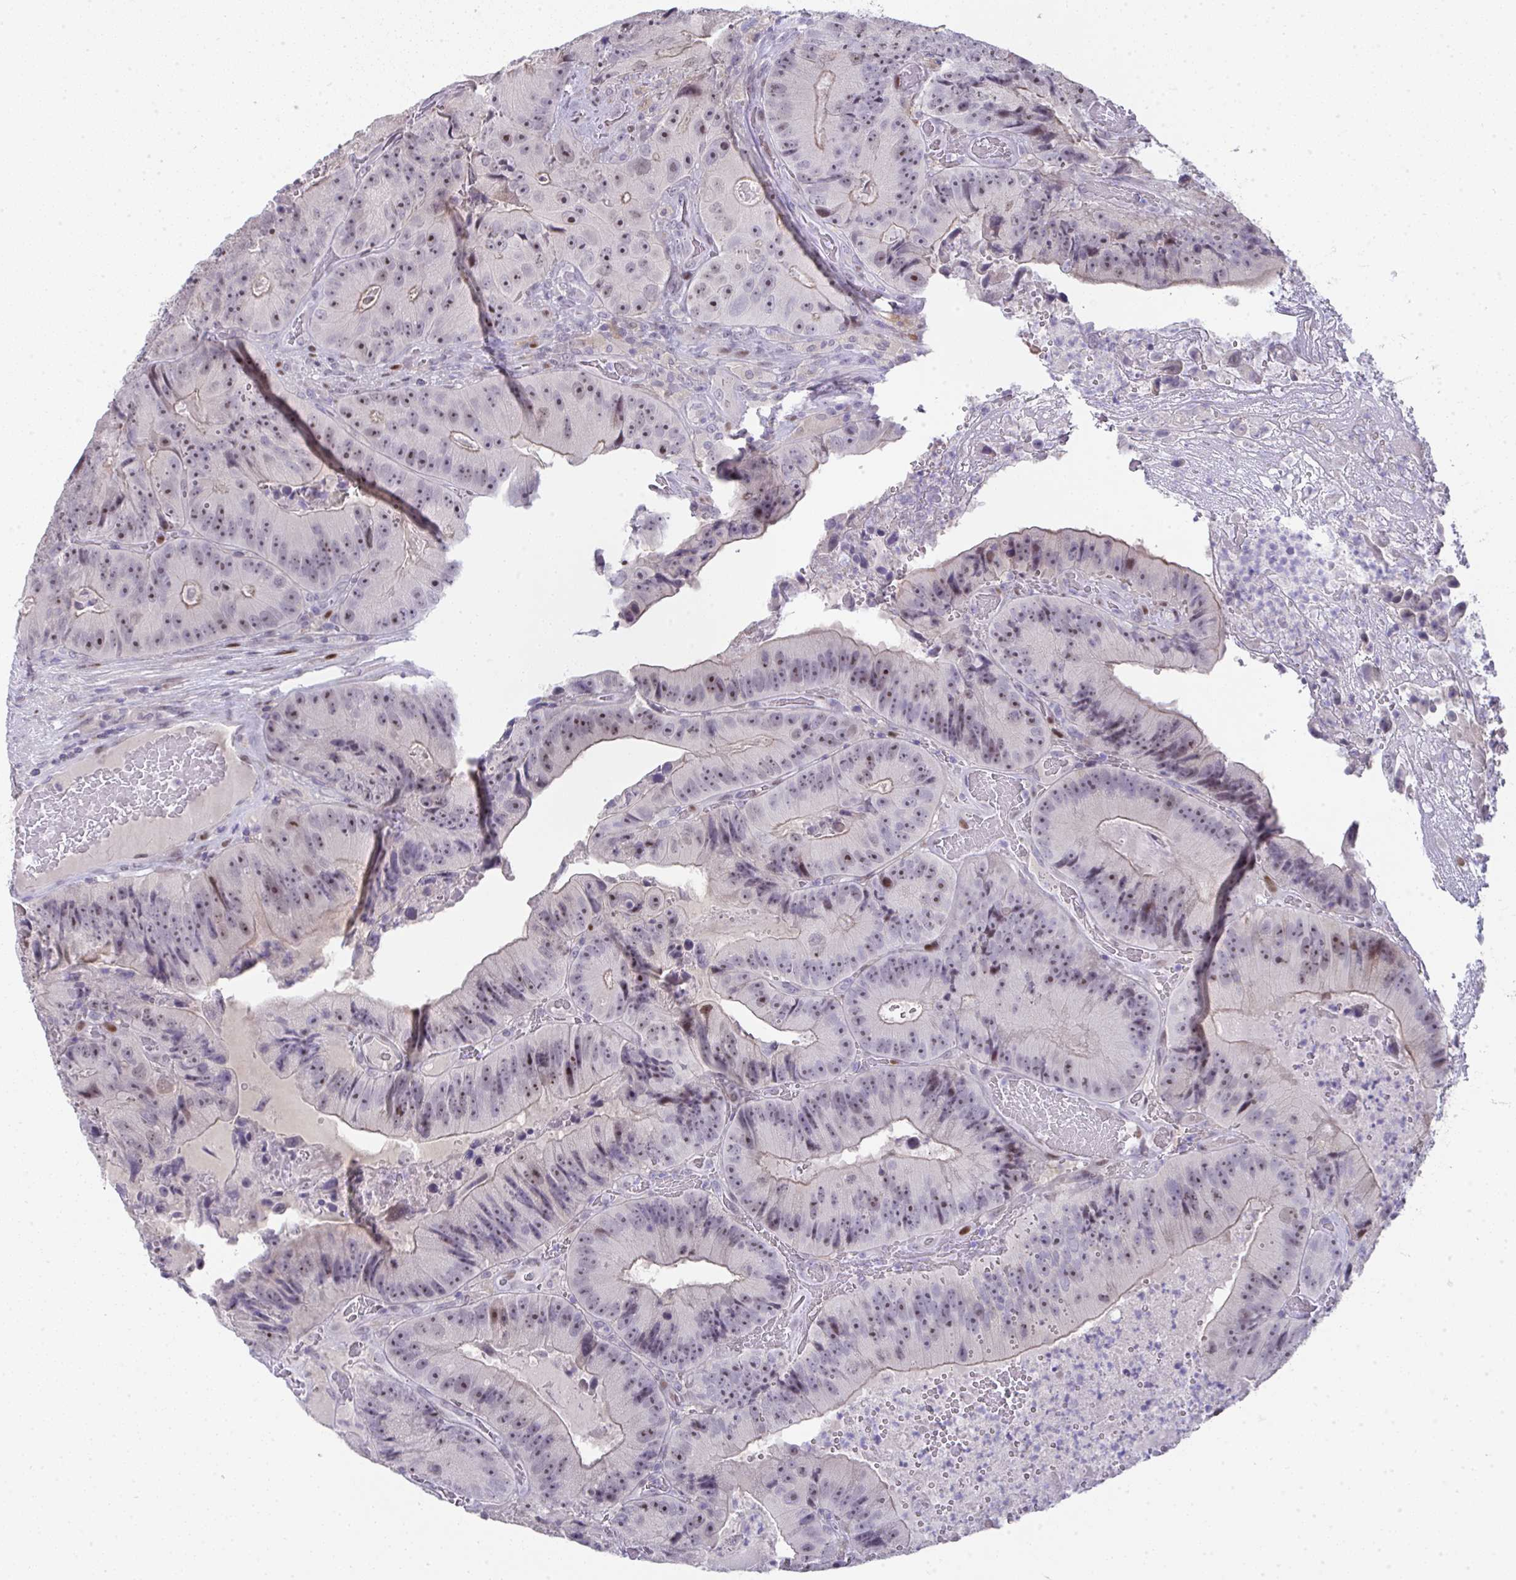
{"staining": {"intensity": "moderate", "quantity": "<25%", "location": "nuclear"}, "tissue": "colorectal cancer", "cell_type": "Tumor cells", "image_type": "cancer", "snomed": [{"axis": "morphology", "description": "Adenocarcinoma, NOS"}, {"axis": "topography", "description": "Colon"}], "caption": "Moderate nuclear staining for a protein is identified in approximately <25% of tumor cells of adenocarcinoma (colorectal) using IHC.", "gene": "GALNT16", "patient": {"sex": "female", "age": 86}}